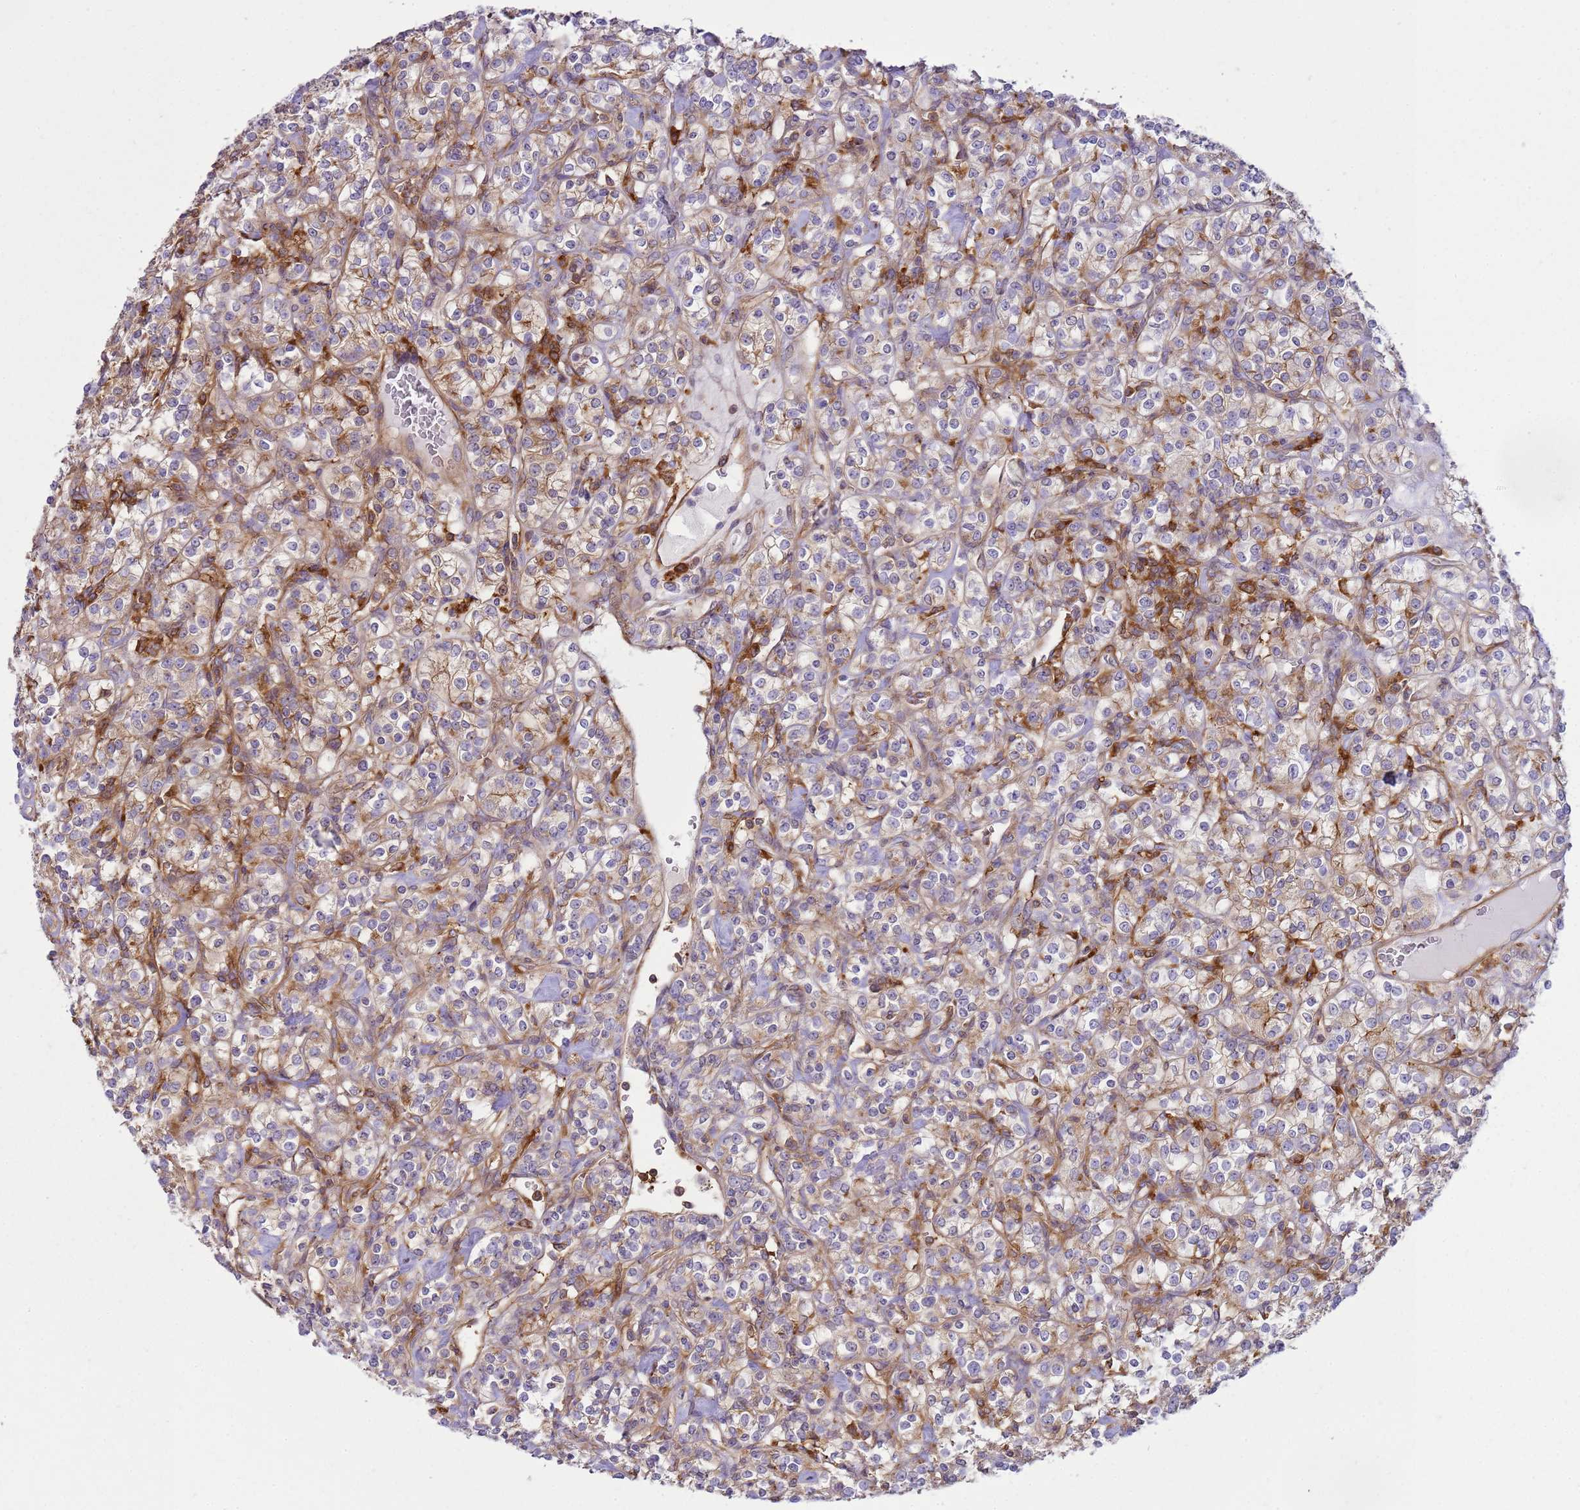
{"staining": {"intensity": "moderate", "quantity": "25%-75%", "location": "cytoplasmic/membranous"}, "tissue": "renal cancer", "cell_type": "Tumor cells", "image_type": "cancer", "snomed": [{"axis": "morphology", "description": "Adenocarcinoma, NOS"}, {"axis": "topography", "description": "Kidney"}], "caption": "Immunohistochemistry histopathology image of neoplastic tissue: human renal cancer stained using IHC demonstrates medium levels of moderate protein expression localized specifically in the cytoplasmic/membranous of tumor cells, appearing as a cytoplasmic/membranous brown color.", "gene": "SNX21", "patient": {"sex": "male", "age": 77}}